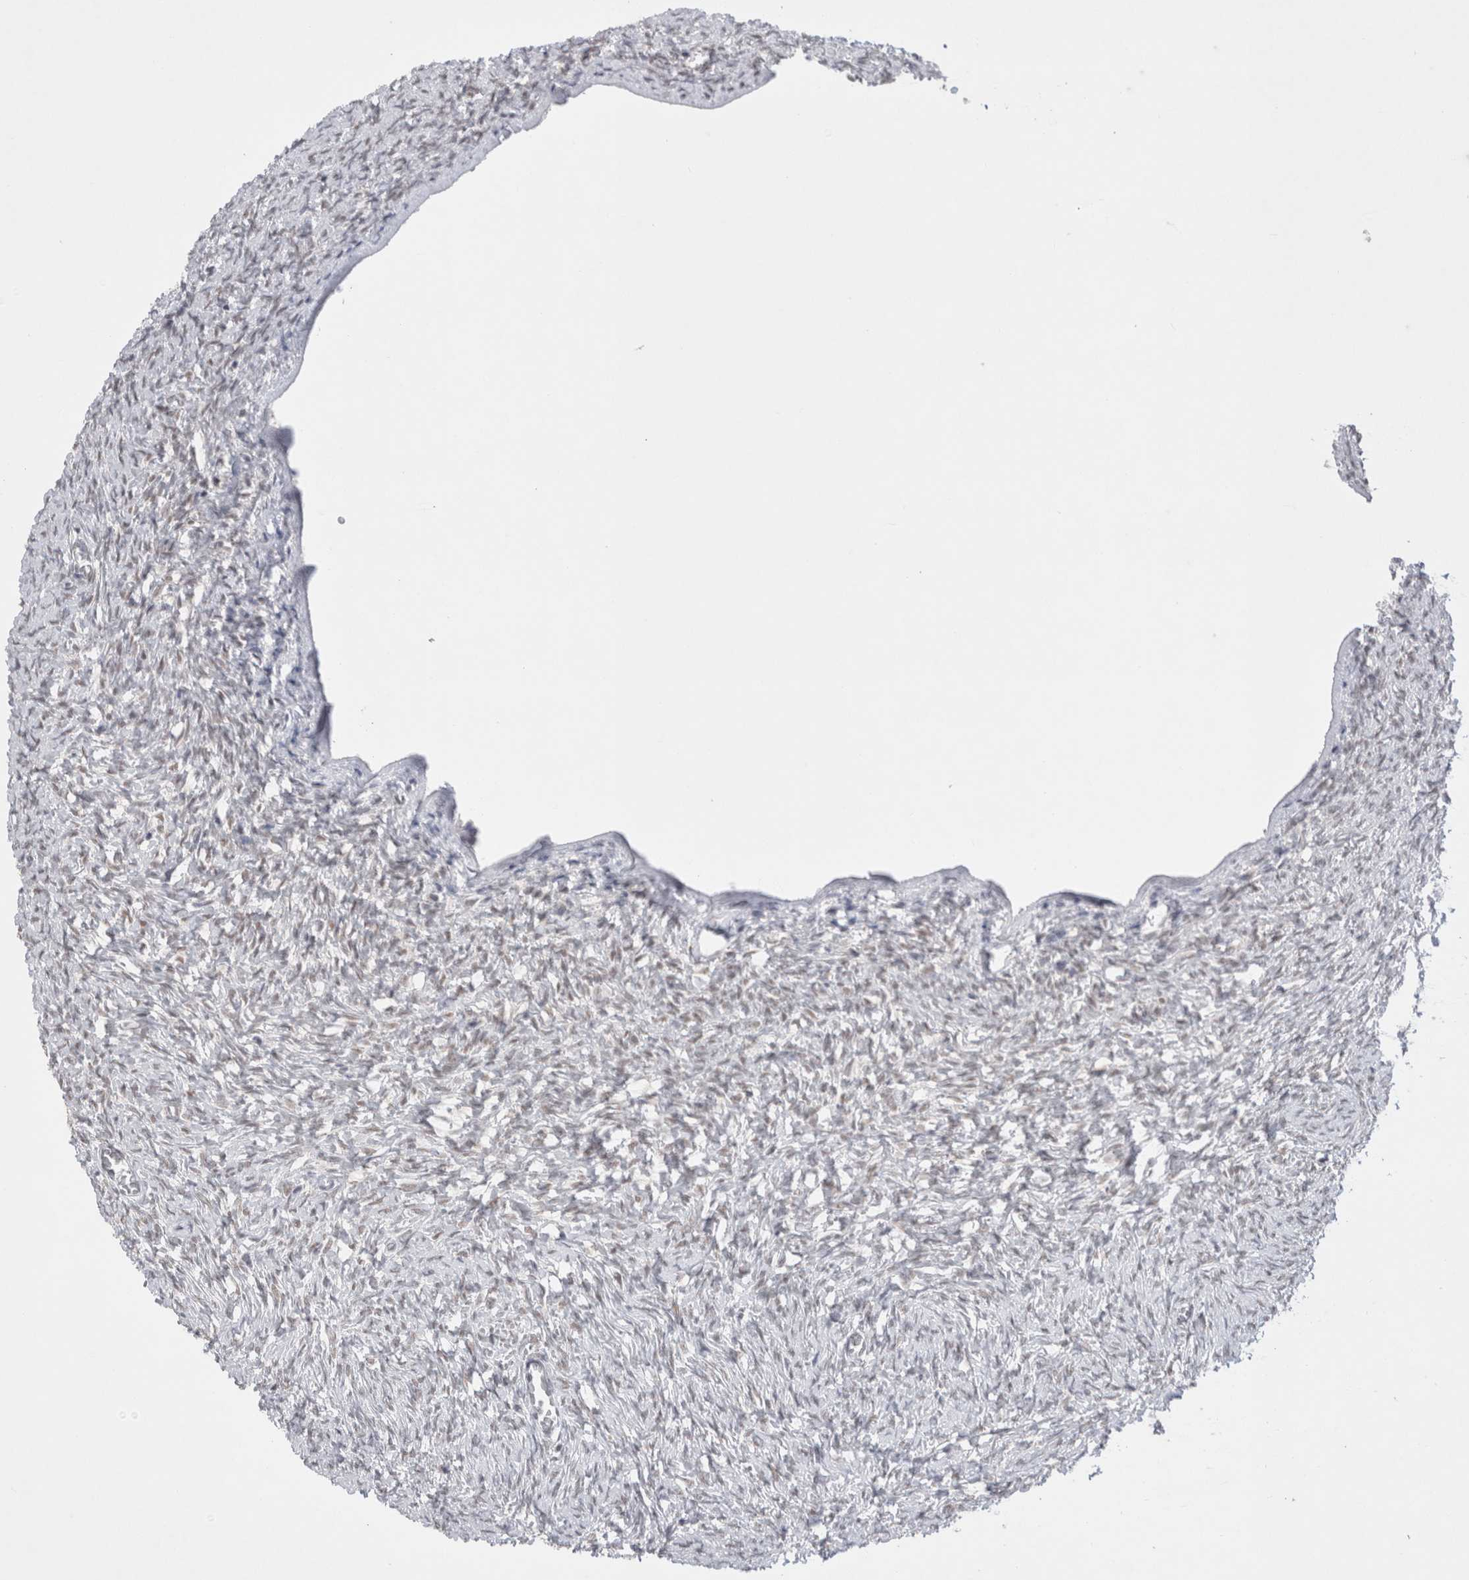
{"staining": {"intensity": "moderate", "quantity": ">75%", "location": "nuclear"}, "tissue": "ovary", "cell_type": "Follicle cells", "image_type": "normal", "snomed": [{"axis": "morphology", "description": "Normal tissue, NOS"}, {"axis": "topography", "description": "Ovary"}], "caption": "This is an image of IHC staining of normal ovary, which shows moderate positivity in the nuclear of follicle cells.", "gene": "RECQL4", "patient": {"sex": "female", "age": 27}}